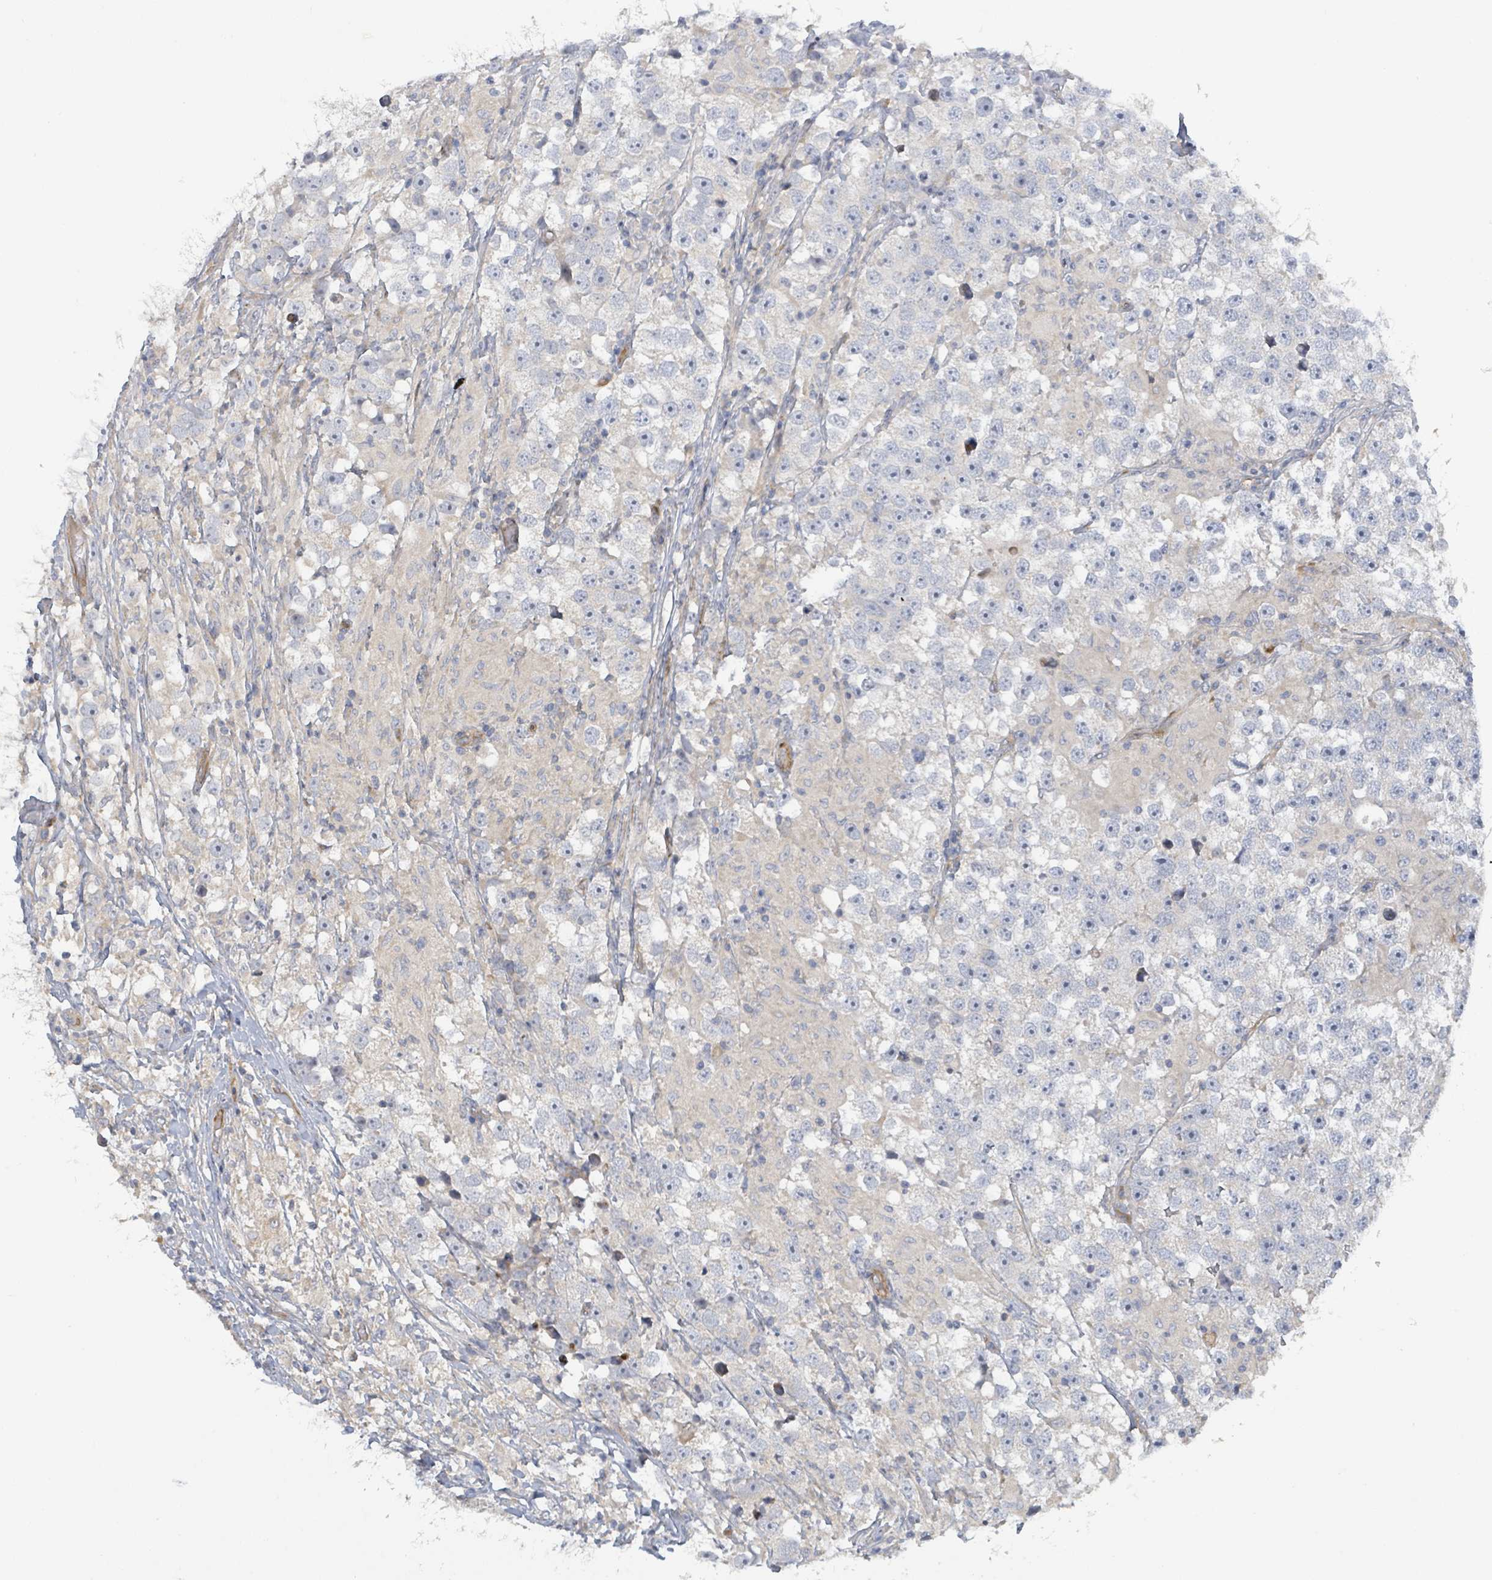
{"staining": {"intensity": "negative", "quantity": "none", "location": "none"}, "tissue": "testis cancer", "cell_type": "Tumor cells", "image_type": "cancer", "snomed": [{"axis": "morphology", "description": "Seminoma, NOS"}, {"axis": "topography", "description": "Testis"}], "caption": "This image is of testis cancer stained with immunohistochemistry (IHC) to label a protein in brown with the nuclei are counter-stained blue. There is no staining in tumor cells. (Immunohistochemistry (ihc), brightfield microscopy, high magnification).", "gene": "CFAP210", "patient": {"sex": "male", "age": 46}}